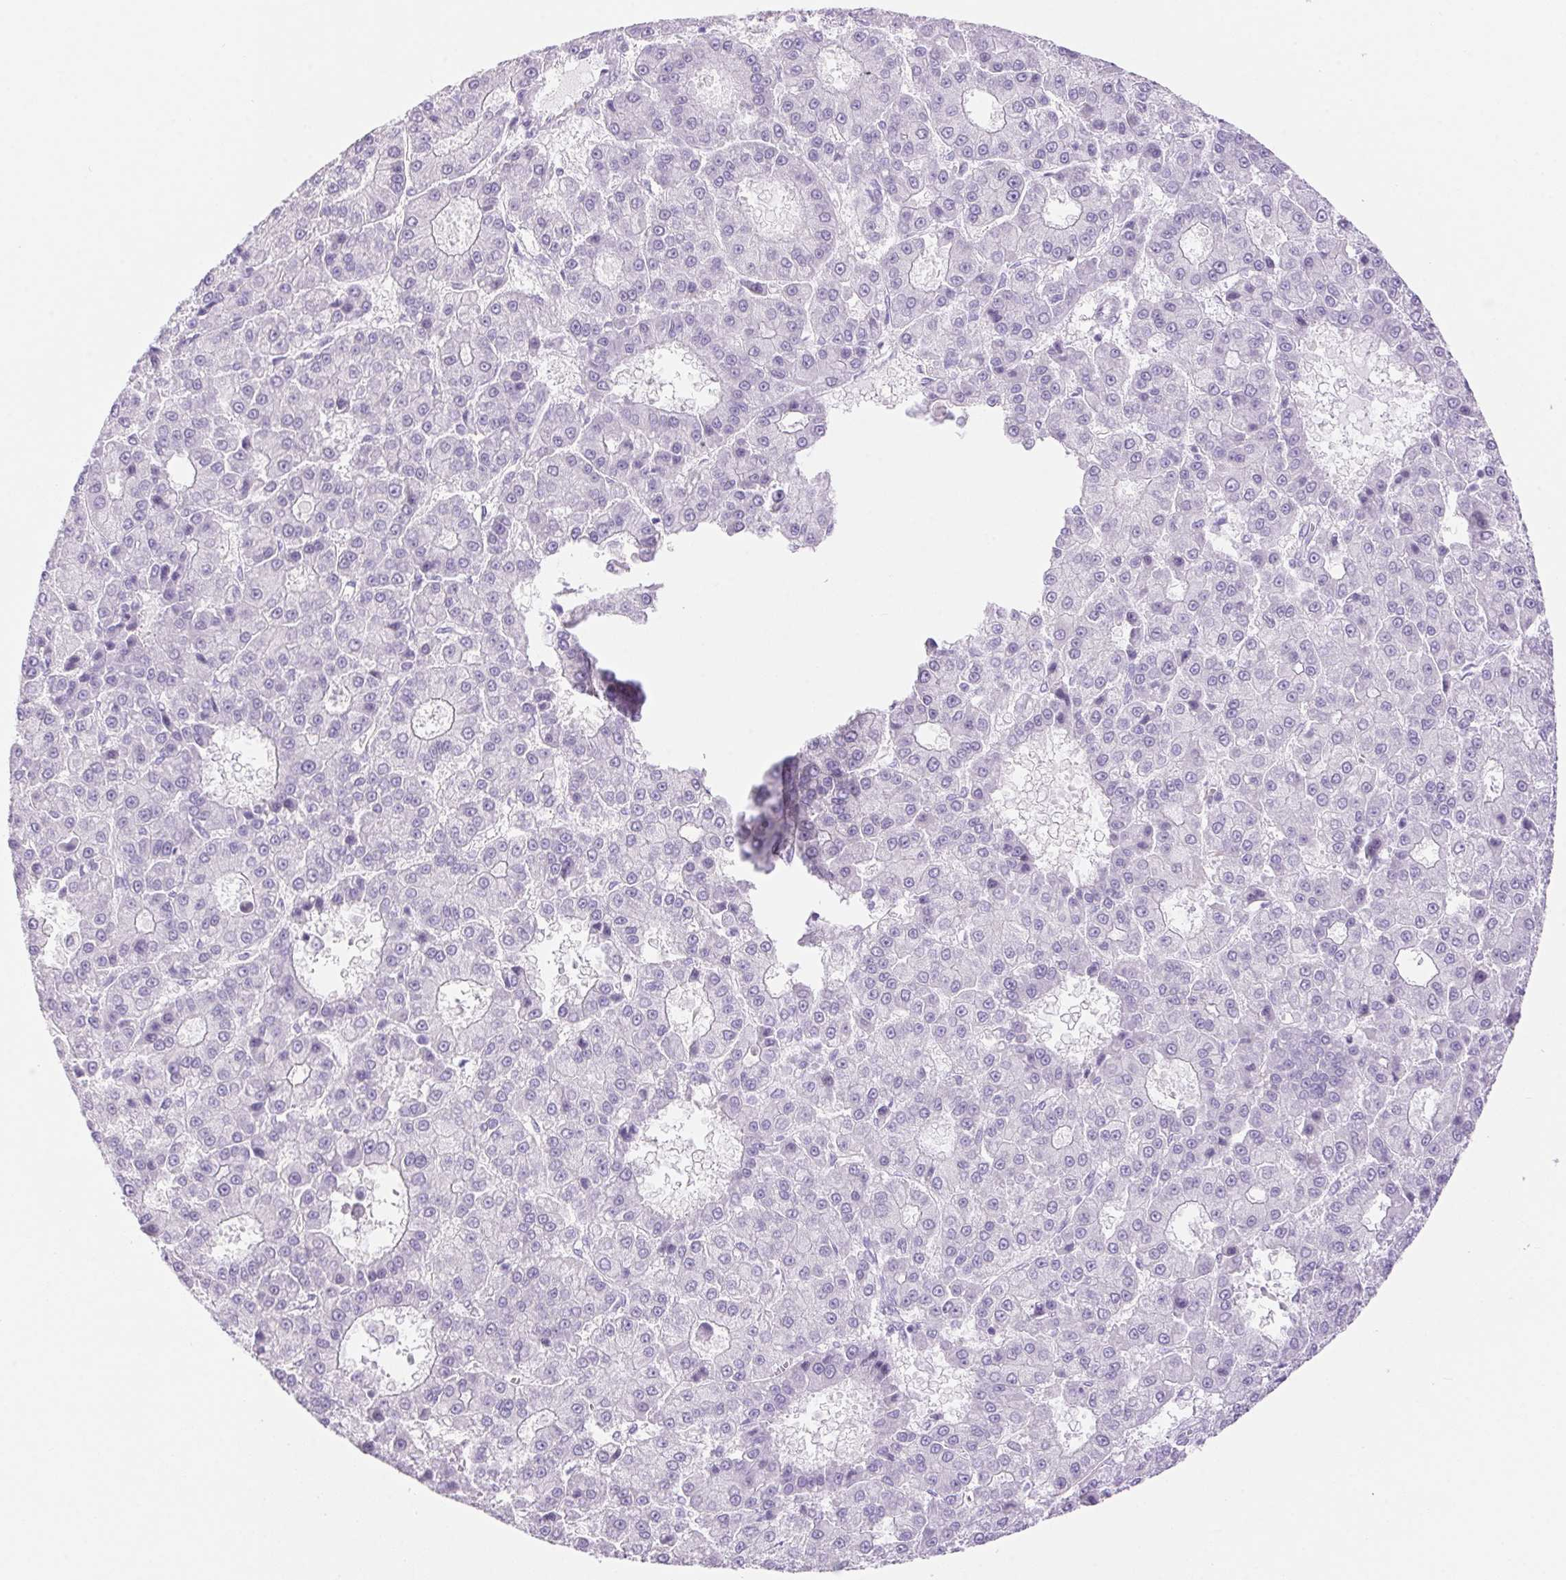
{"staining": {"intensity": "negative", "quantity": "none", "location": "none"}, "tissue": "liver cancer", "cell_type": "Tumor cells", "image_type": "cancer", "snomed": [{"axis": "morphology", "description": "Carcinoma, Hepatocellular, NOS"}, {"axis": "topography", "description": "Liver"}], "caption": "Tumor cells show no significant expression in liver cancer (hepatocellular carcinoma).", "gene": "ERP27", "patient": {"sex": "male", "age": 70}}